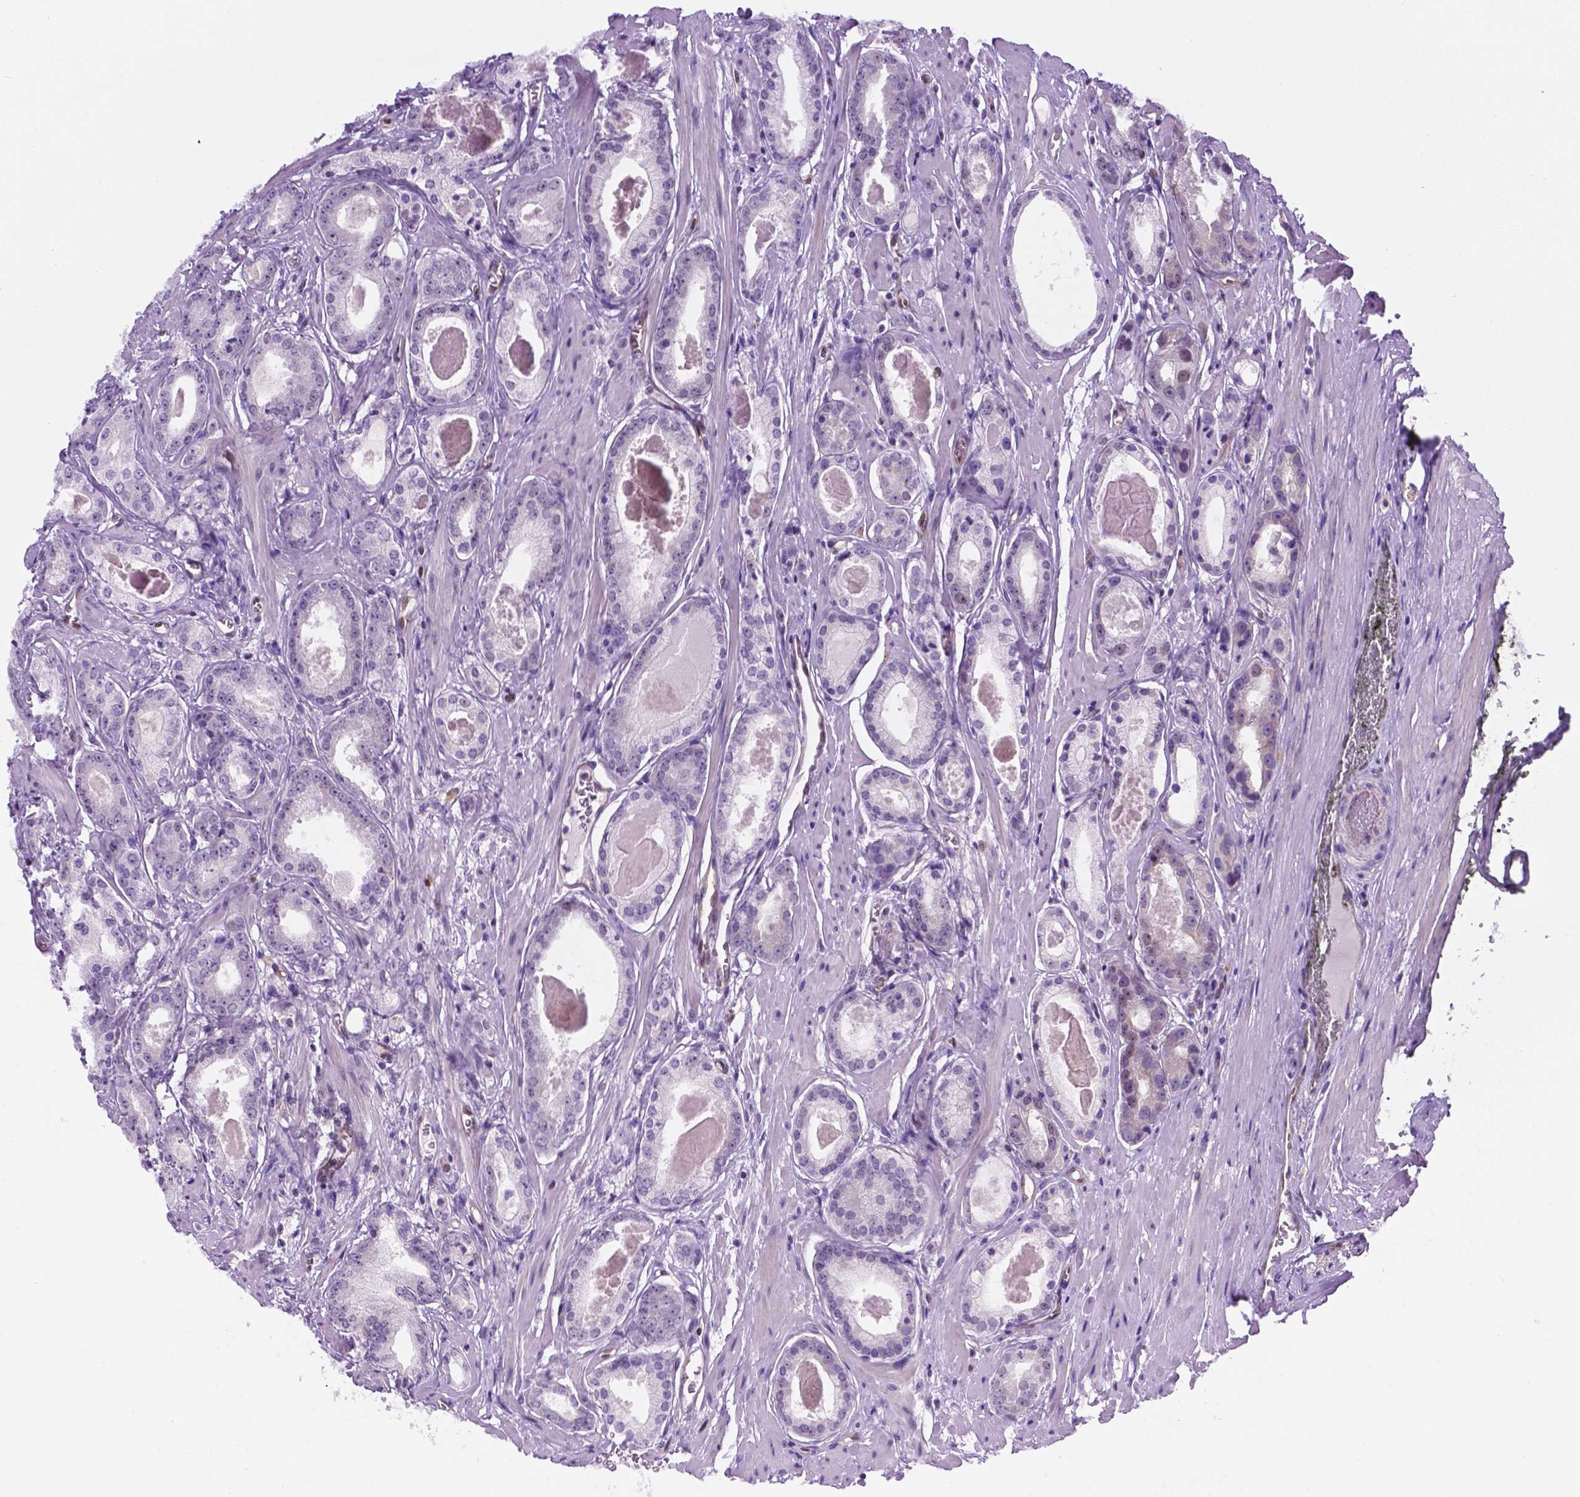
{"staining": {"intensity": "negative", "quantity": "none", "location": "none"}, "tissue": "prostate cancer", "cell_type": "Tumor cells", "image_type": "cancer", "snomed": [{"axis": "morphology", "description": "Adenocarcinoma, NOS"}, {"axis": "morphology", "description": "Adenocarcinoma, Low grade"}, {"axis": "topography", "description": "Prostate"}], "caption": "Adenocarcinoma (prostate) stained for a protein using IHC demonstrates no staining tumor cells.", "gene": "ERF", "patient": {"sex": "male", "age": 64}}